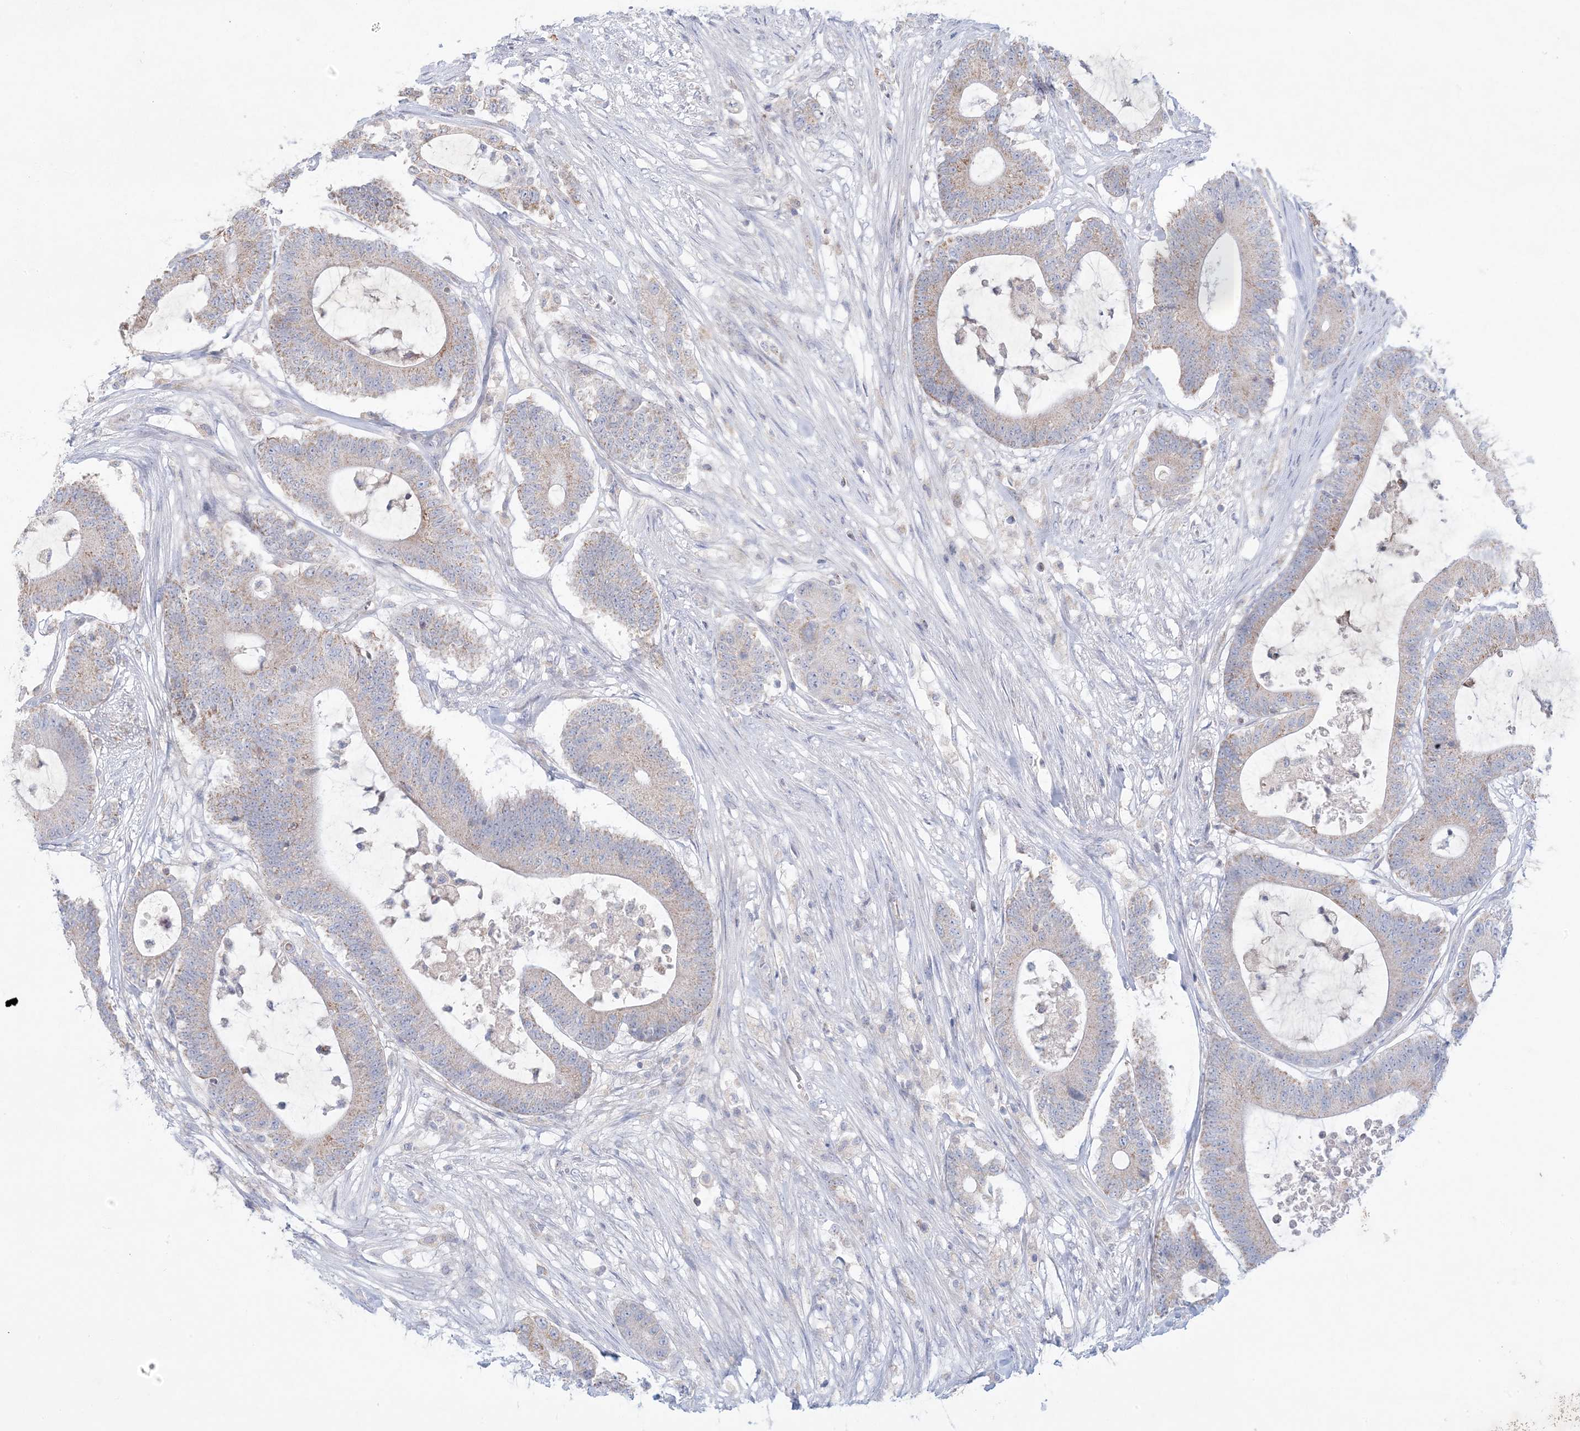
{"staining": {"intensity": "moderate", "quantity": "<25%", "location": "cytoplasmic/membranous"}, "tissue": "colorectal cancer", "cell_type": "Tumor cells", "image_type": "cancer", "snomed": [{"axis": "morphology", "description": "Adenocarcinoma, NOS"}, {"axis": "topography", "description": "Colon"}], "caption": "About <25% of tumor cells in human colorectal cancer show moderate cytoplasmic/membranous protein expression as visualized by brown immunohistochemical staining.", "gene": "KCTD6", "patient": {"sex": "female", "age": 84}}